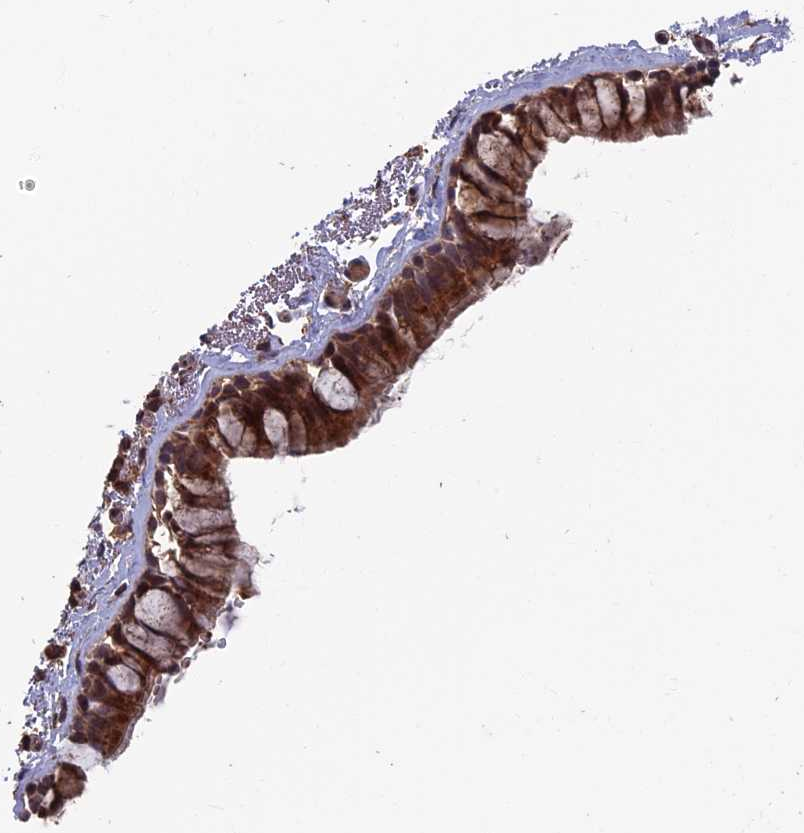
{"staining": {"intensity": "moderate", "quantity": ">75%", "location": "cytoplasmic/membranous,nuclear"}, "tissue": "bronchus", "cell_type": "Respiratory epithelial cells", "image_type": "normal", "snomed": [{"axis": "morphology", "description": "Normal tissue, NOS"}, {"axis": "topography", "description": "Cartilage tissue"}], "caption": "Bronchus stained with DAB (3,3'-diaminobenzidine) IHC displays medium levels of moderate cytoplasmic/membranous,nuclear staining in approximately >75% of respiratory epithelial cells. The protein of interest is shown in brown color, while the nuclei are stained blue.", "gene": "RASGRF1", "patient": {"sex": "male", "age": 63}}